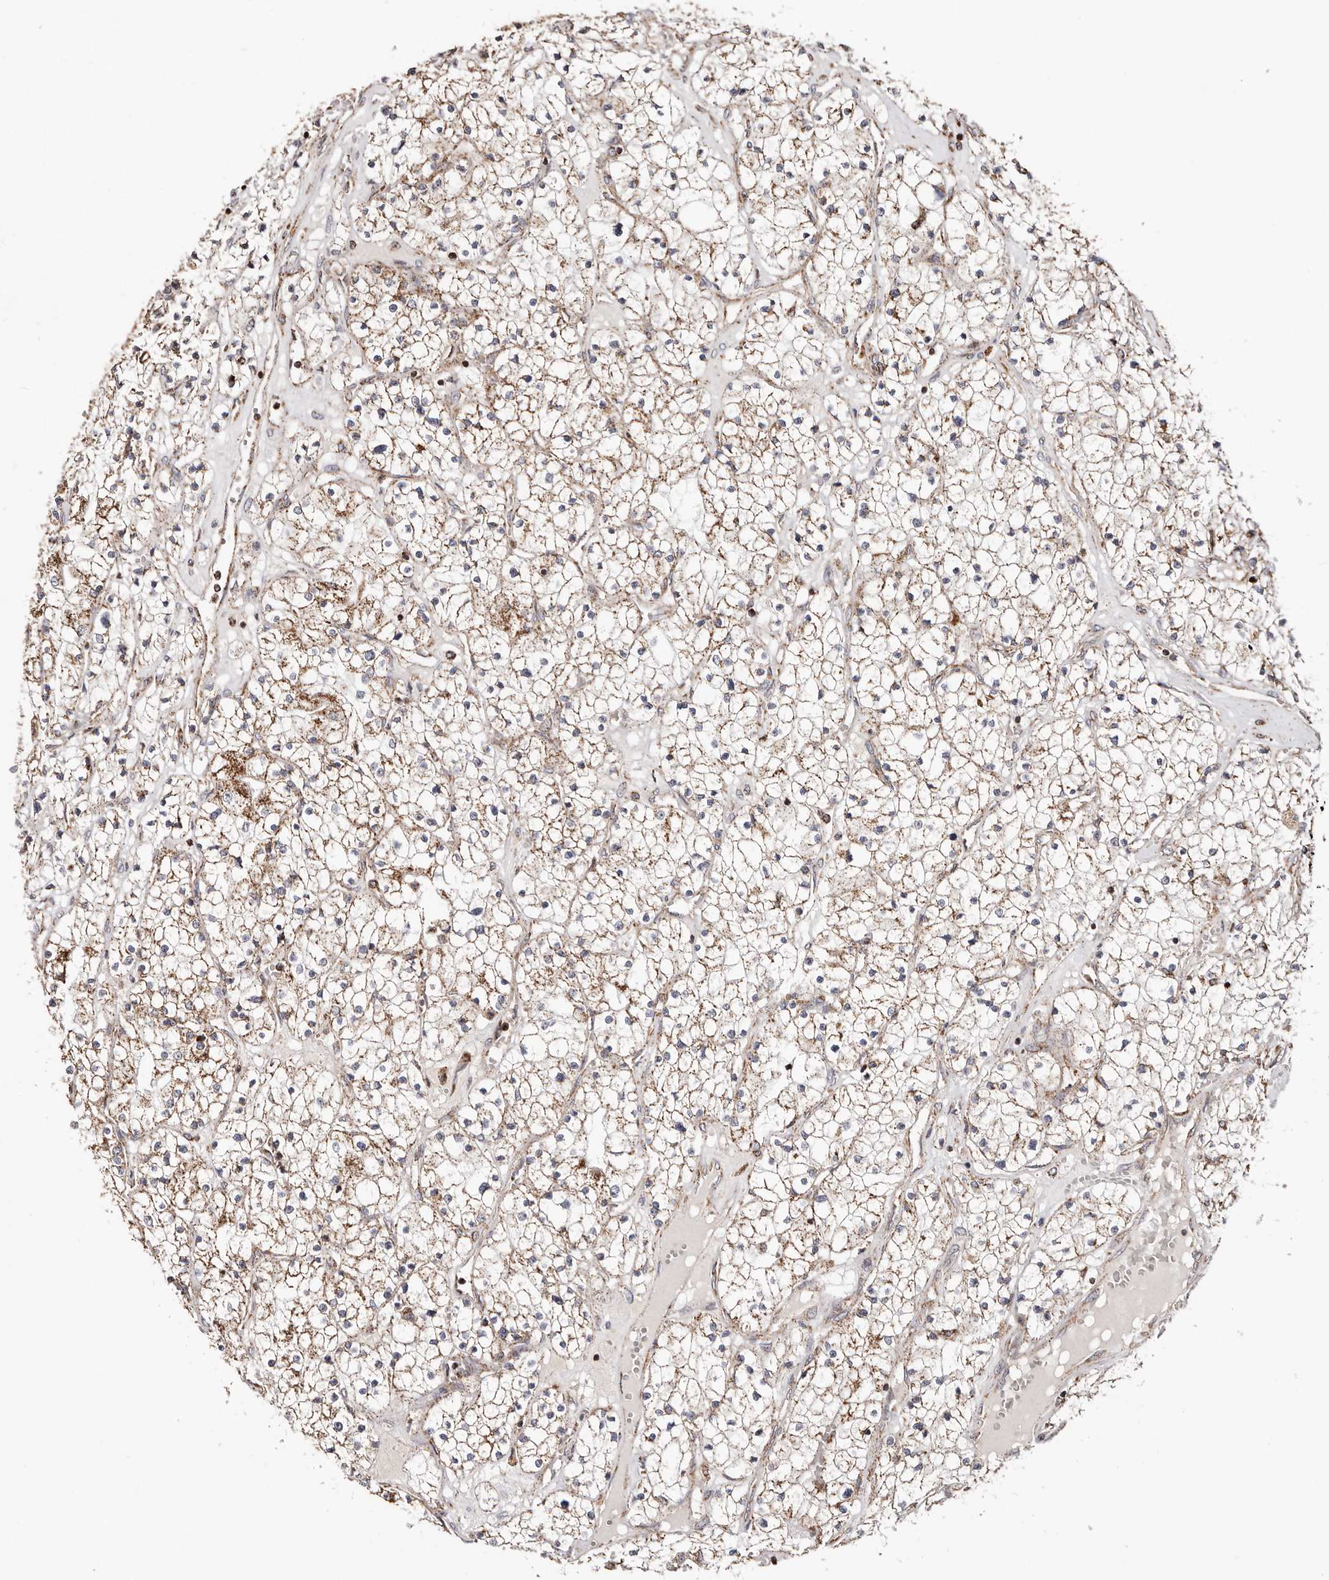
{"staining": {"intensity": "moderate", "quantity": ">75%", "location": "cytoplasmic/membranous"}, "tissue": "renal cancer", "cell_type": "Tumor cells", "image_type": "cancer", "snomed": [{"axis": "morphology", "description": "Normal tissue, NOS"}, {"axis": "morphology", "description": "Adenocarcinoma, NOS"}, {"axis": "topography", "description": "Kidney"}], "caption": "Moderate cytoplasmic/membranous staining is identified in approximately >75% of tumor cells in adenocarcinoma (renal).", "gene": "PRKACB", "patient": {"sex": "male", "age": 68}}